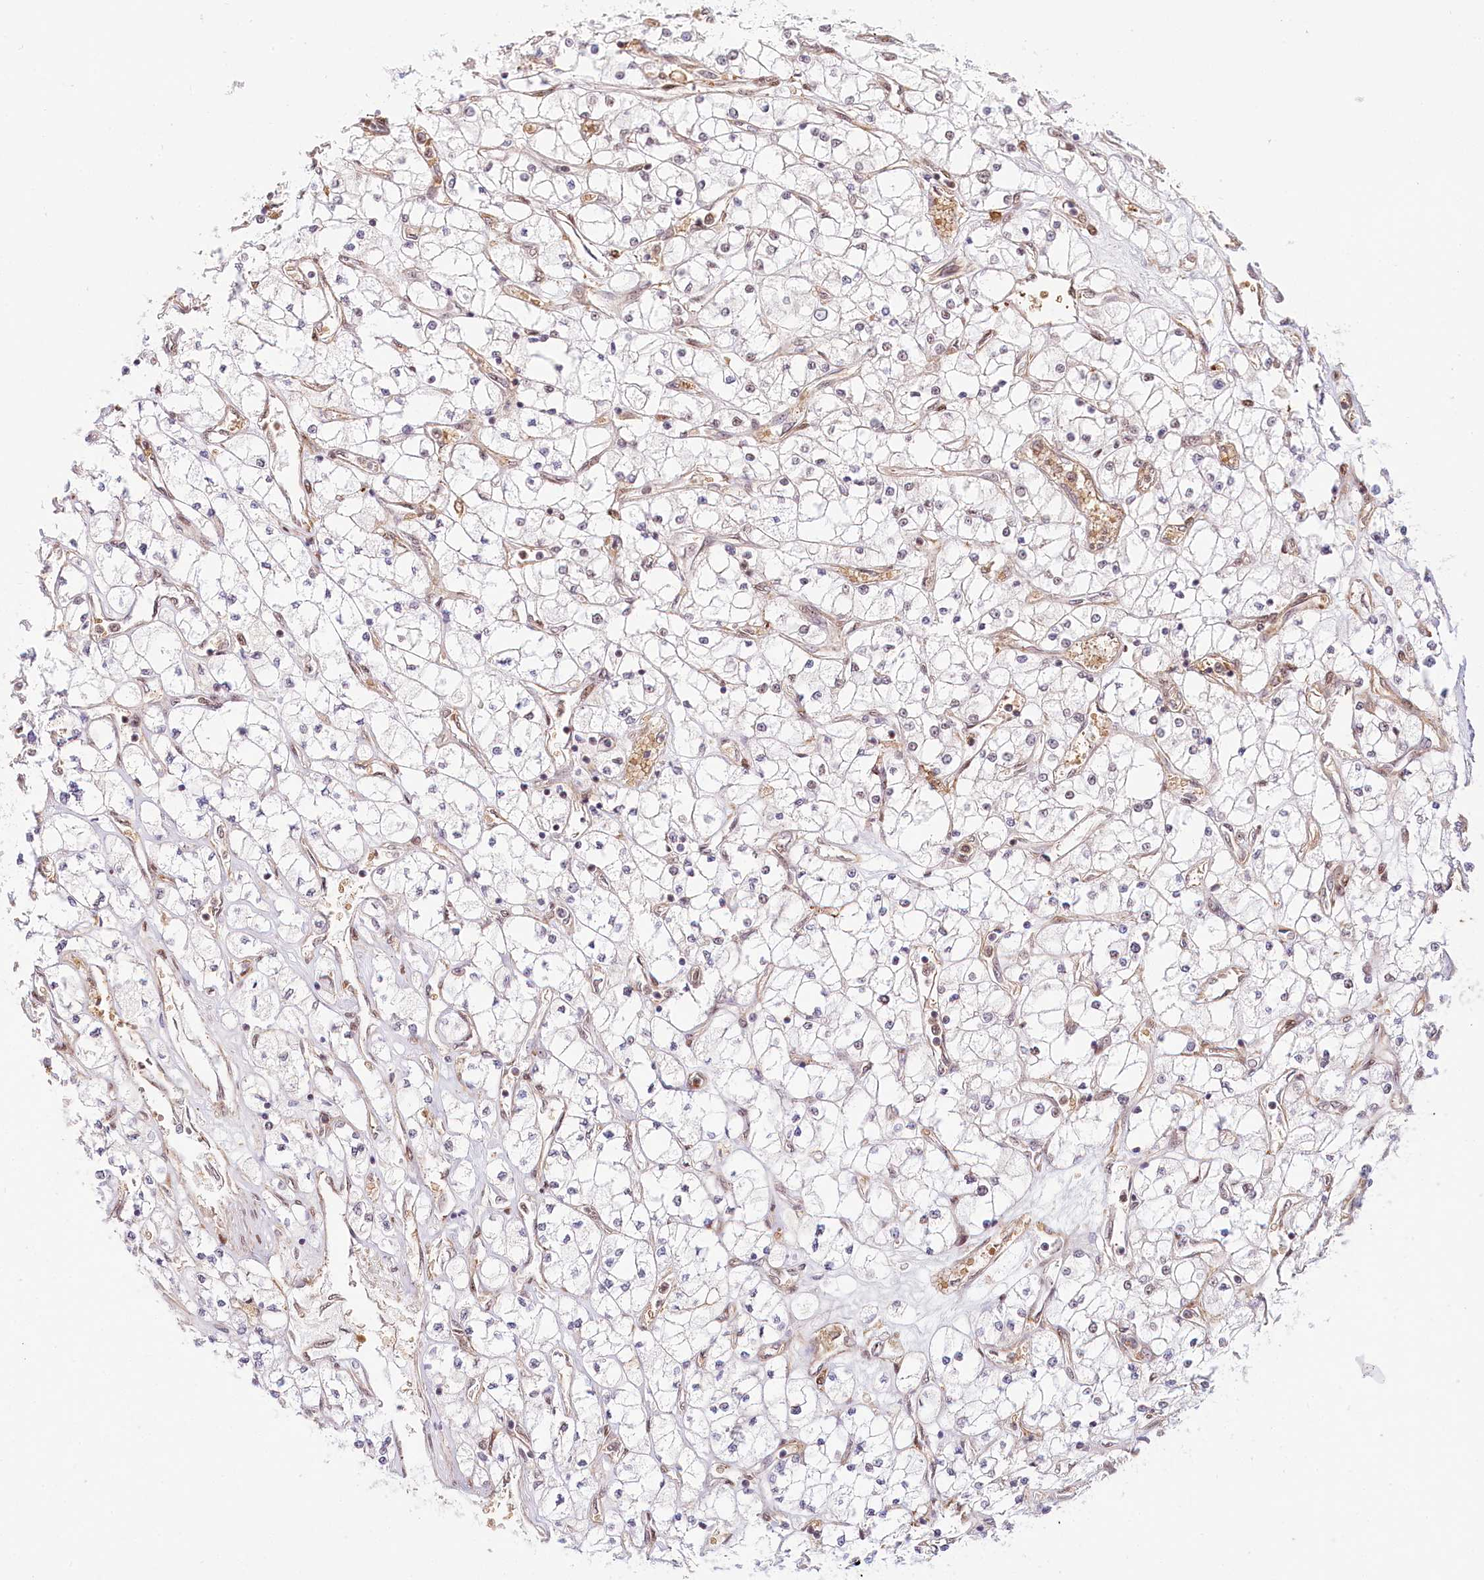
{"staining": {"intensity": "negative", "quantity": "none", "location": "none"}, "tissue": "renal cancer", "cell_type": "Tumor cells", "image_type": "cancer", "snomed": [{"axis": "morphology", "description": "Adenocarcinoma, NOS"}, {"axis": "topography", "description": "Kidney"}], "caption": "The immunohistochemistry (IHC) image has no significant staining in tumor cells of renal adenocarcinoma tissue.", "gene": "TUBGCP2", "patient": {"sex": "male", "age": 80}}